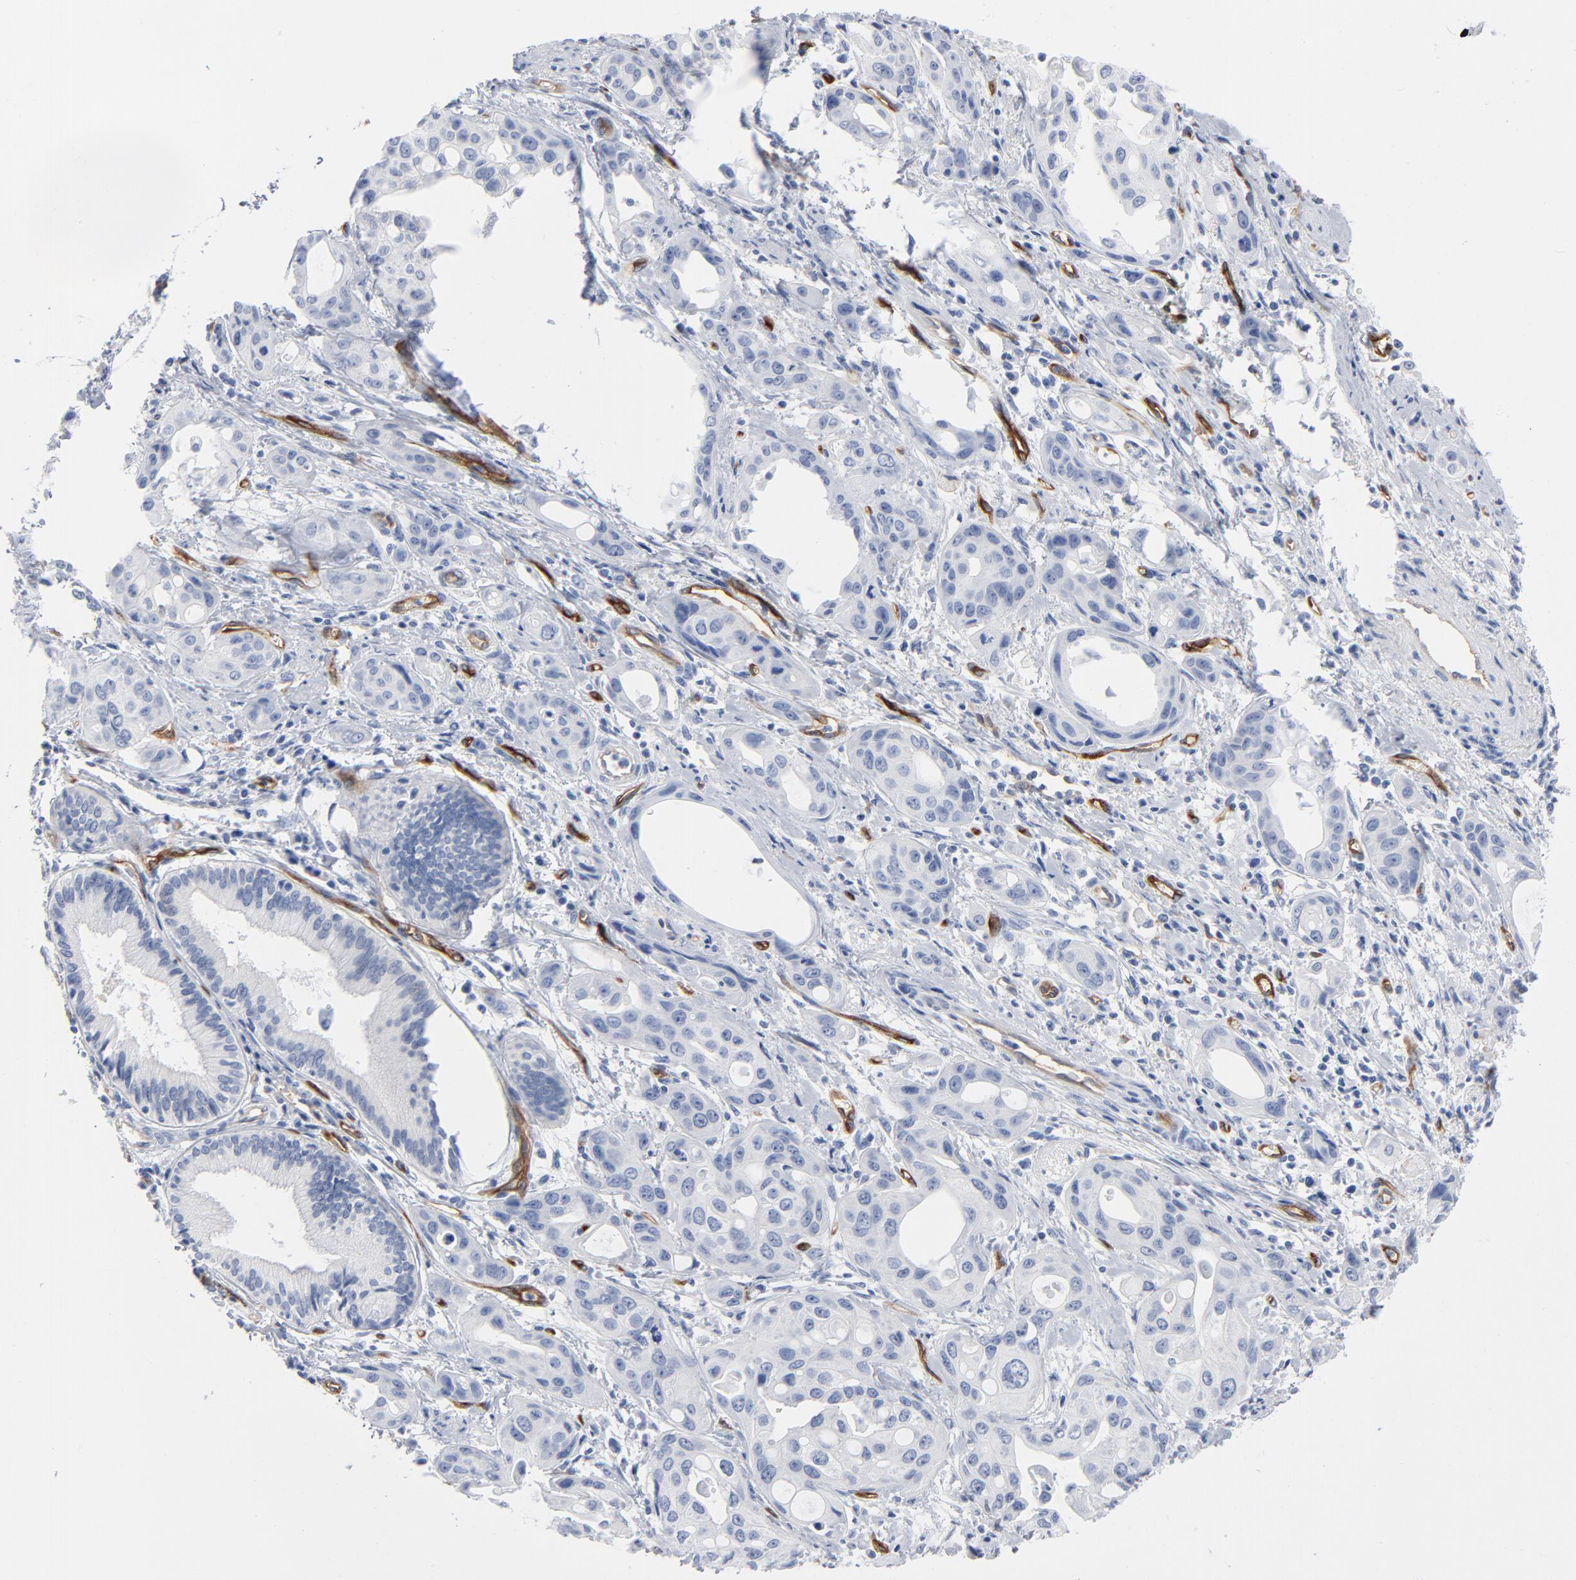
{"staining": {"intensity": "negative", "quantity": "none", "location": "none"}, "tissue": "pancreatic cancer", "cell_type": "Tumor cells", "image_type": "cancer", "snomed": [{"axis": "morphology", "description": "Adenocarcinoma, NOS"}, {"axis": "topography", "description": "Pancreas"}], "caption": "A micrograph of pancreatic cancer stained for a protein demonstrates no brown staining in tumor cells.", "gene": "SHANK3", "patient": {"sex": "female", "age": 60}}